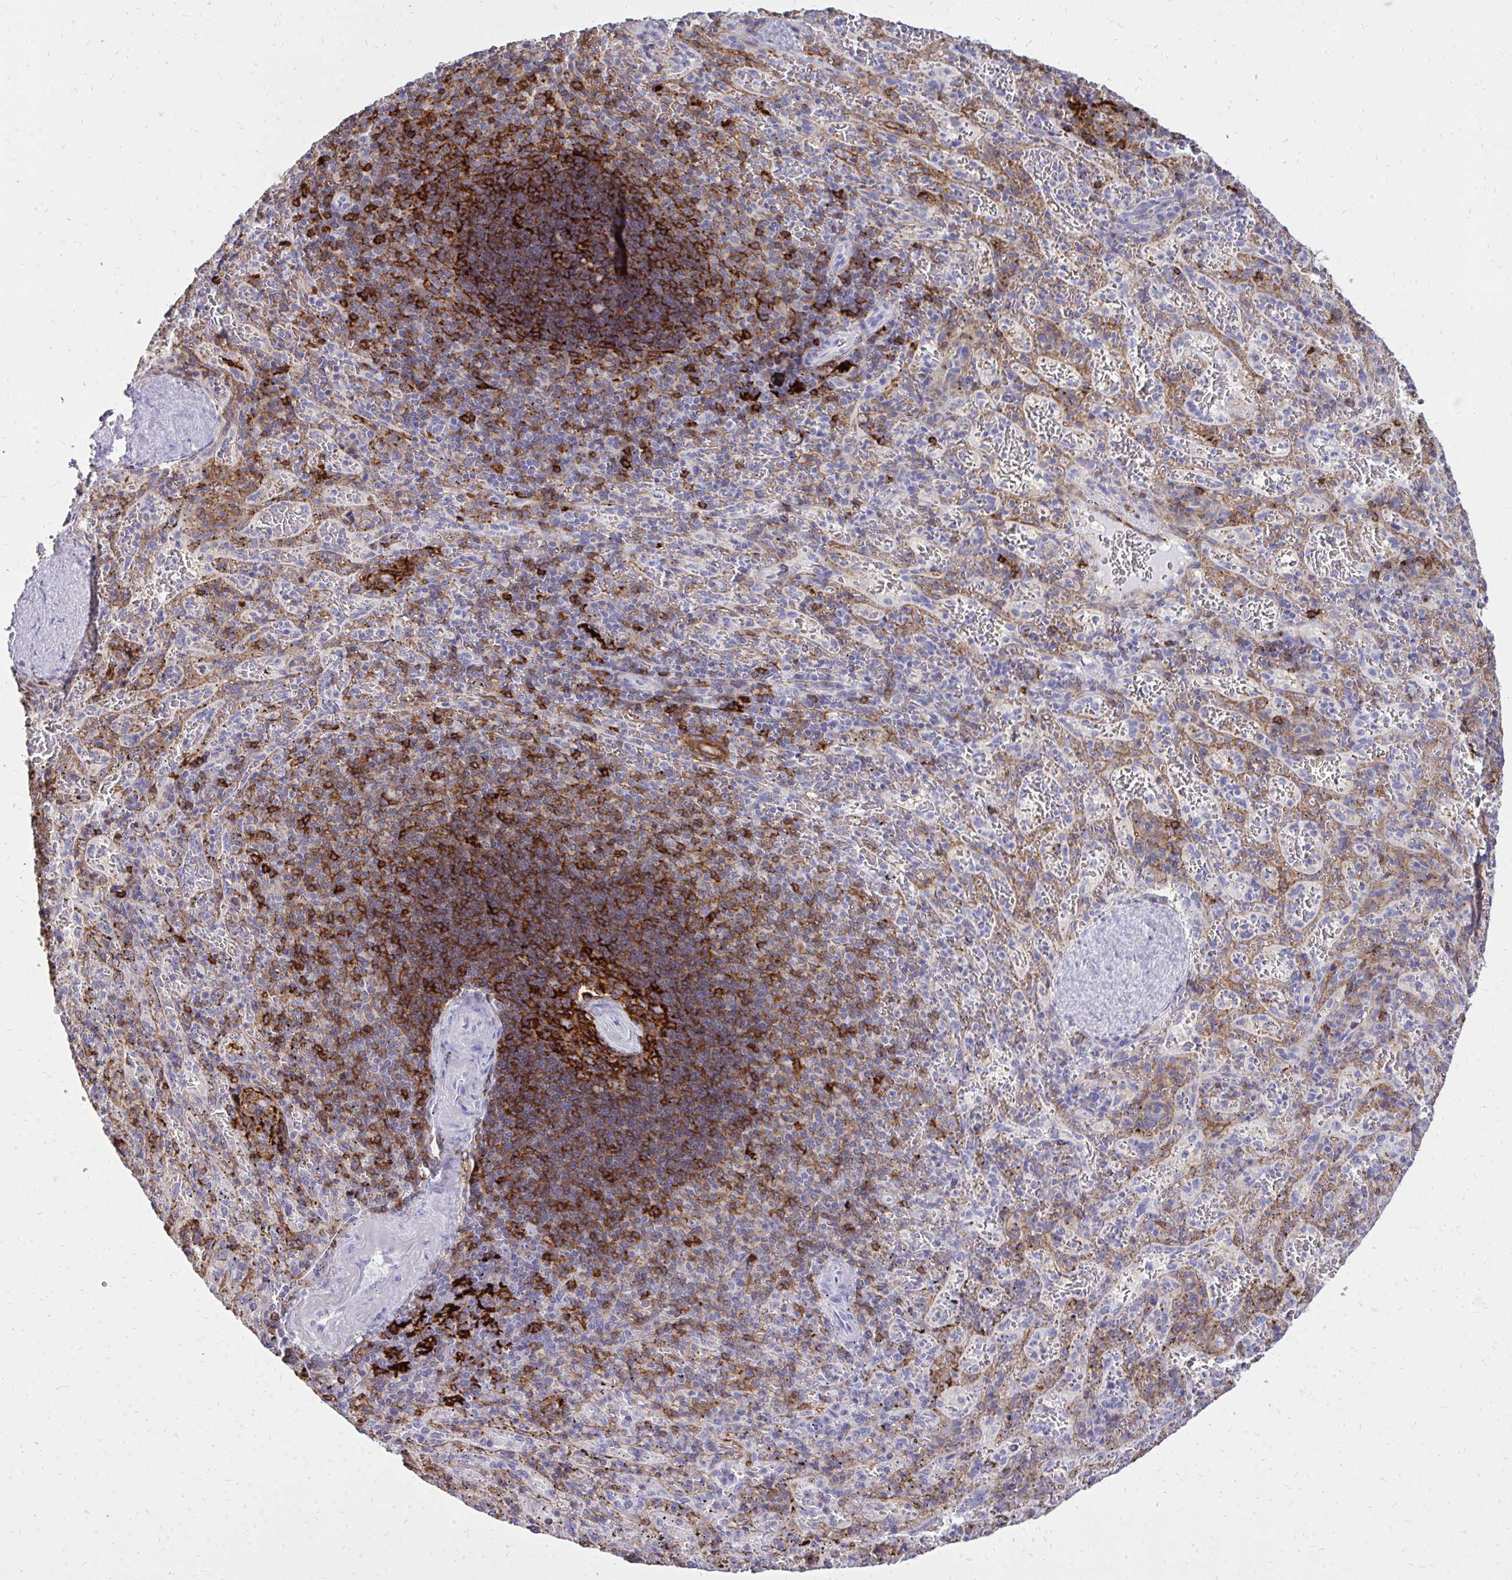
{"staining": {"intensity": "strong", "quantity": "<25%", "location": "cytoplasmic/membranous"}, "tissue": "spleen", "cell_type": "Cells in red pulp", "image_type": "normal", "snomed": [{"axis": "morphology", "description": "Normal tissue, NOS"}, {"axis": "topography", "description": "Spleen"}], "caption": "High-power microscopy captured an immunohistochemistry (IHC) photomicrograph of normal spleen, revealing strong cytoplasmic/membranous expression in approximately <25% of cells in red pulp.", "gene": "MARCKSL1", "patient": {"sex": "male", "age": 57}}